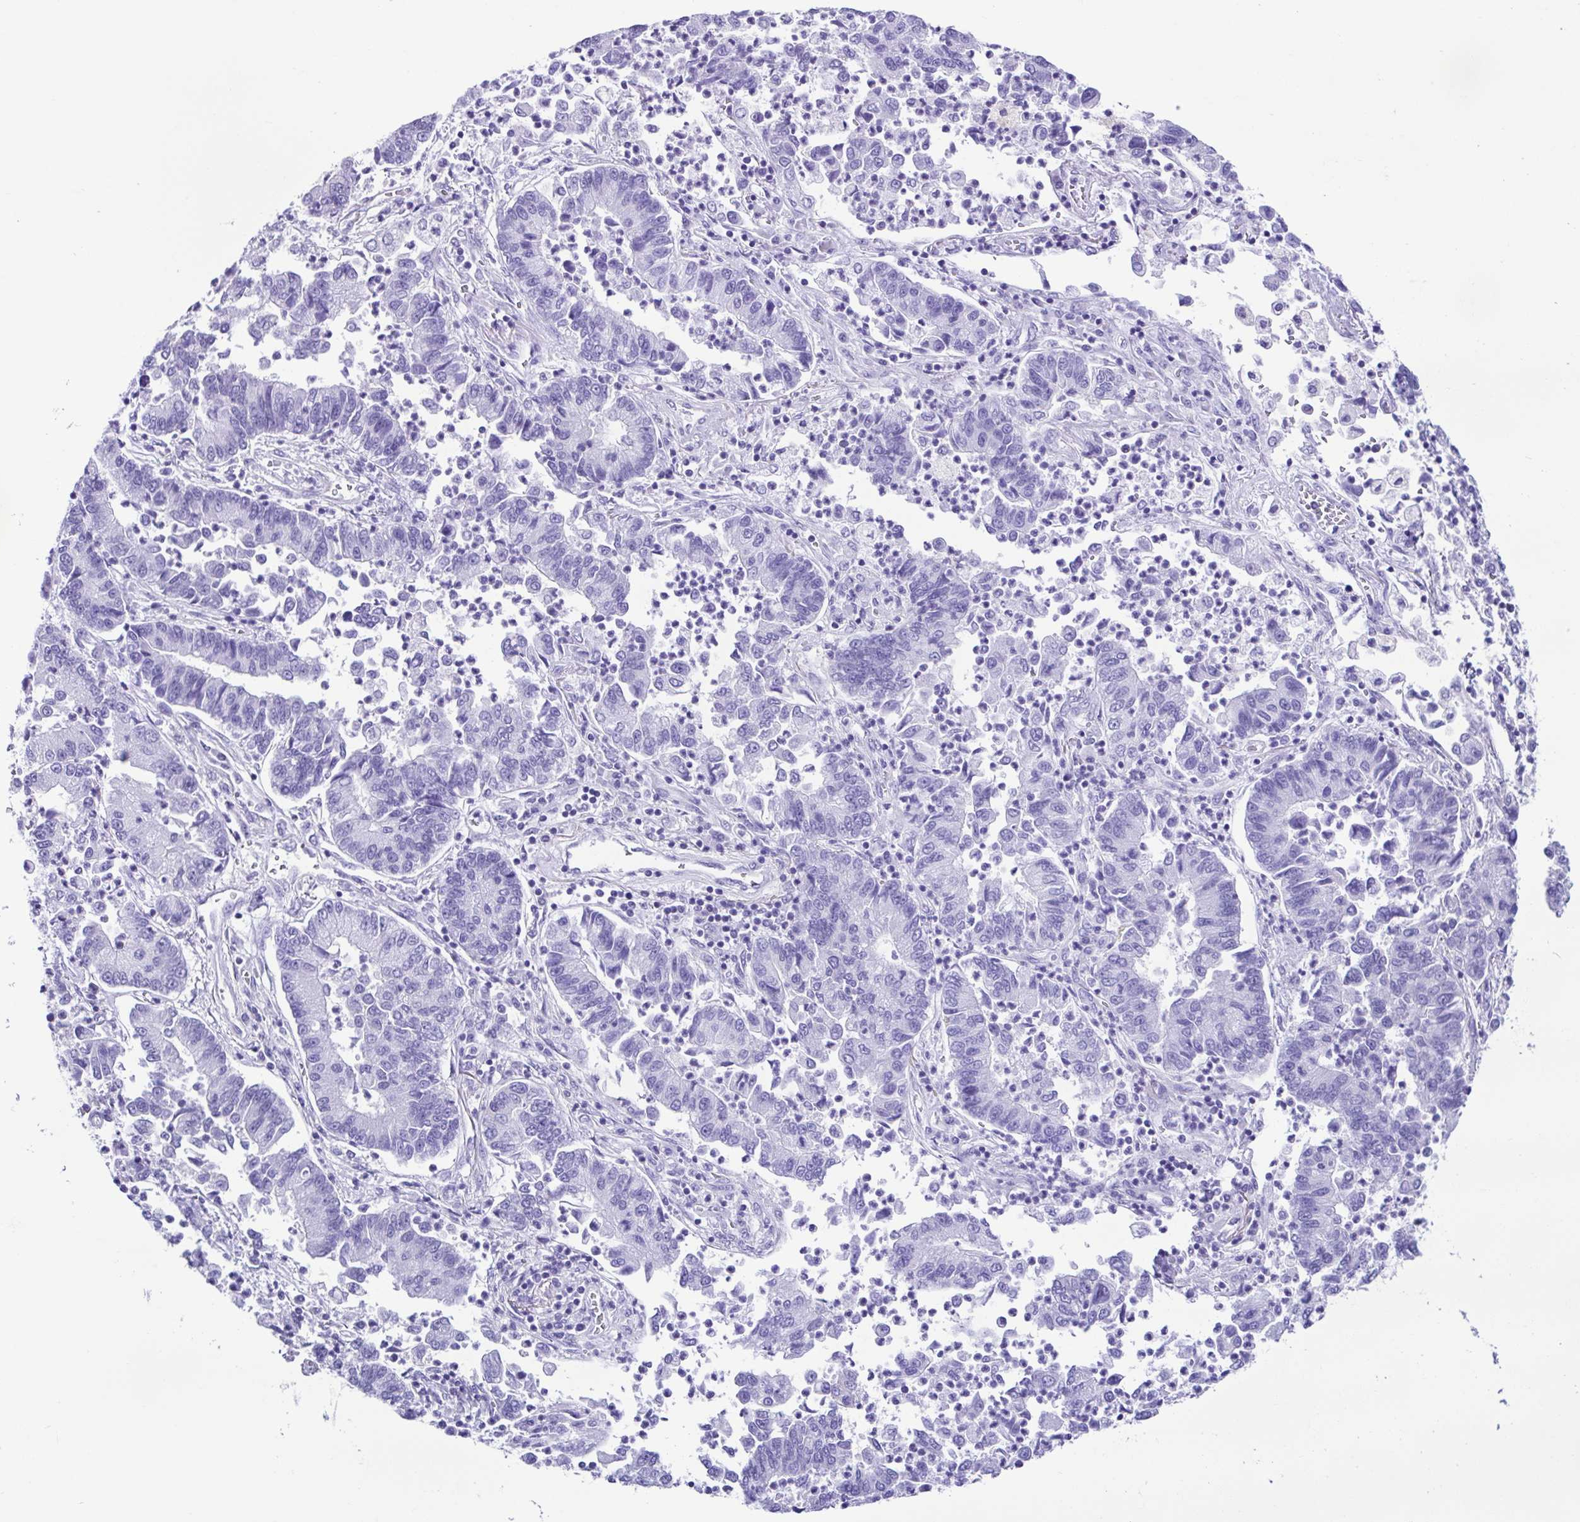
{"staining": {"intensity": "negative", "quantity": "none", "location": "none"}, "tissue": "lung cancer", "cell_type": "Tumor cells", "image_type": "cancer", "snomed": [{"axis": "morphology", "description": "Adenocarcinoma, NOS"}, {"axis": "topography", "description": "Lung"}], "caption": "The photomicrograph exhibits no significant positivity in tumor cells of lung adenocarcinoma.", "gene": "ACTRT3", "patient": {"sex": "female", "age": 57}}